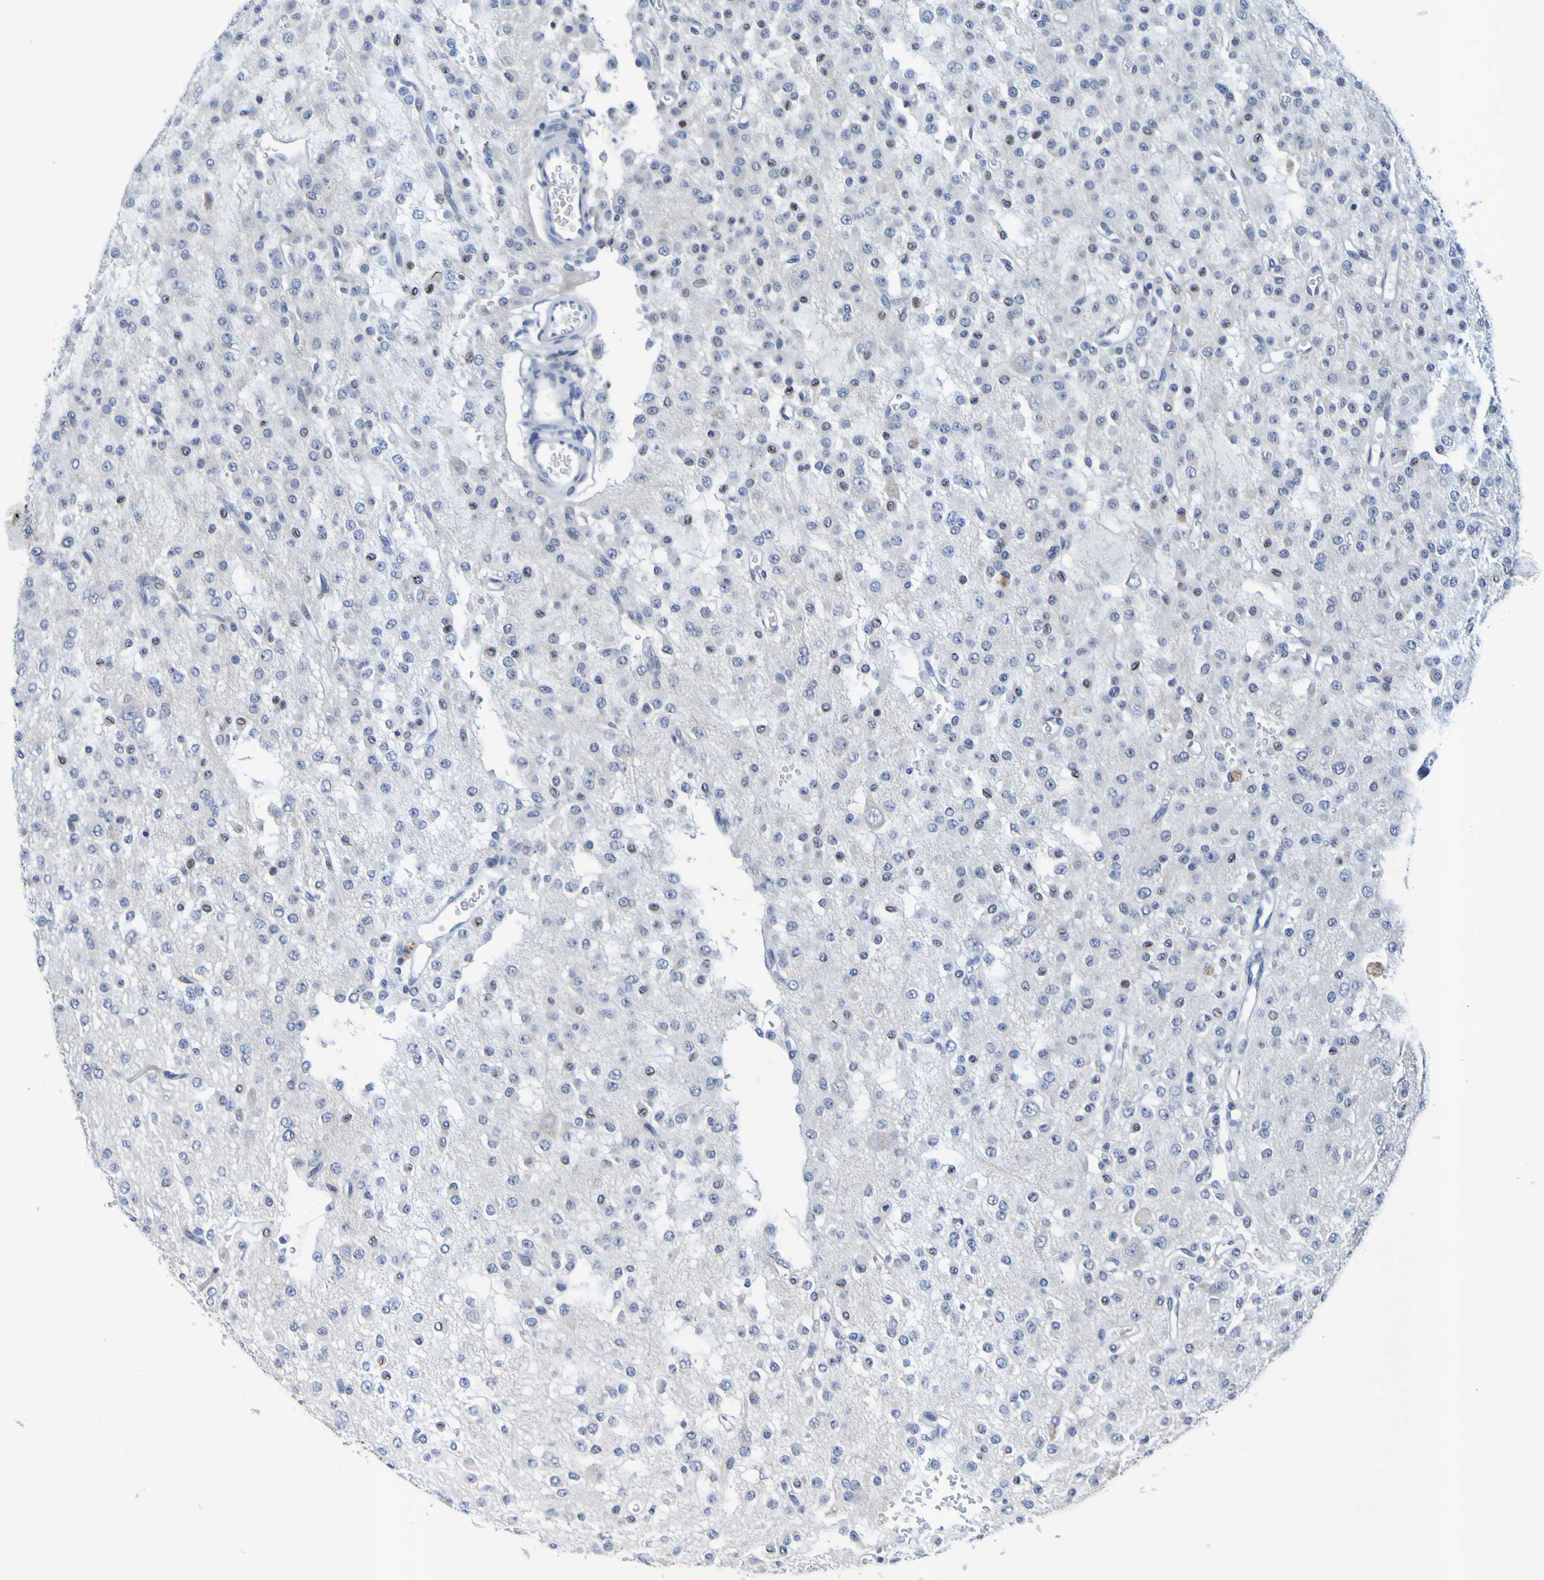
{"staining": {"intensity": "negative", "quantity": "none", "location": "none"}, "tissue": "glioma", "cell_type": "Tumor cells", "image_type": "cancer", "snomed": [{"axis": "morphology", "description": "Glioma, malignant, Low grade"}, {"axis": "topography", "description": "Brain"}], "caption": "Immunohistochemical staining of human malignant low-grade glioma demonstrates no significant positivity in tumor cells.", "gene": "VMA21", "patient": {"sex": "male", "age": 38}}